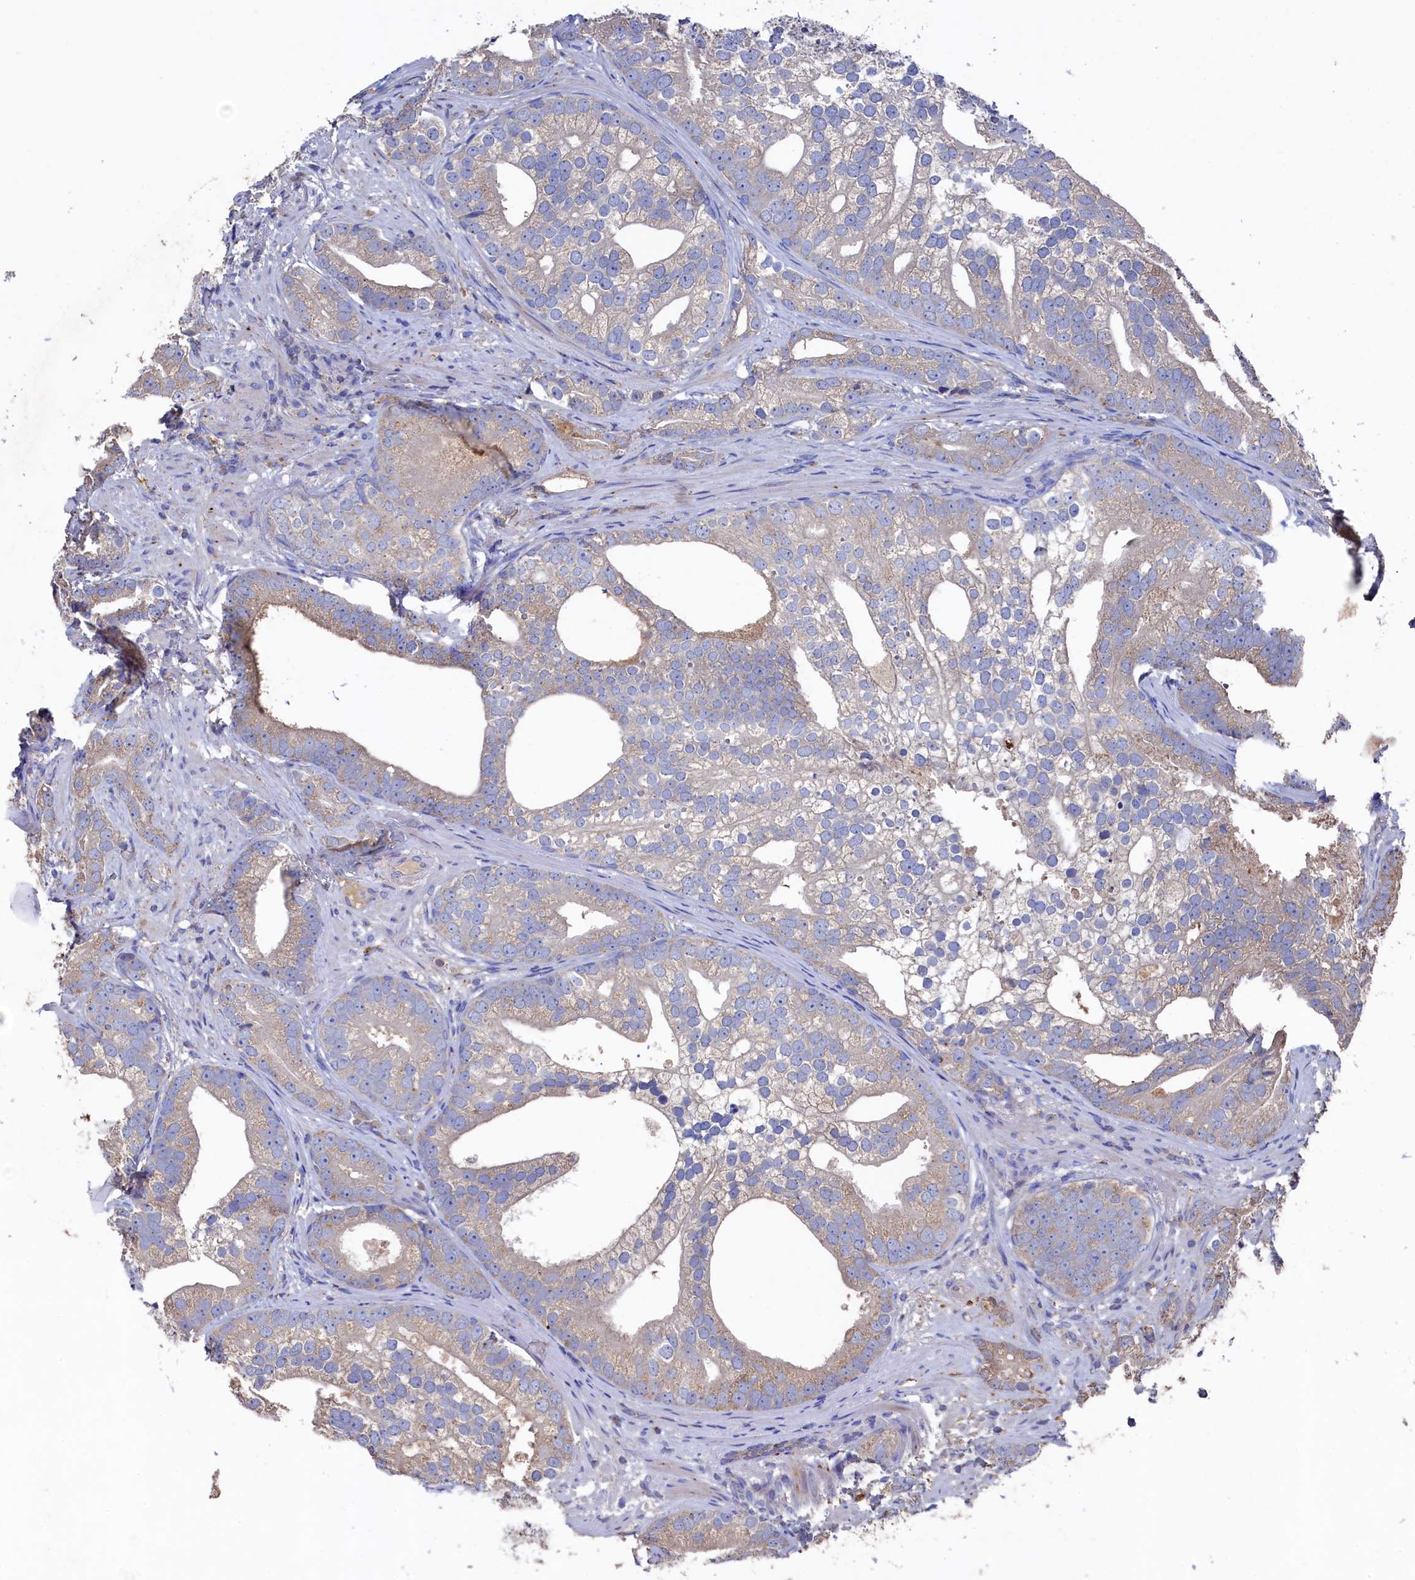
{"staining": {"intensity": "weak", "quantity": "<25%", "location": "cytoplasmic/membranous"}, "tissue": "prostate cancer", "cell_type": "Tumor cells", "image_type": "cancer", "snomed": [{"axis": "morphology", "description": "Adenocarcinoma, High grade"}, {"axis": "topography", "description": "Prostate"}], "caption": "Human prostate cancer (adenocarcinoma (high-grade)) stained for a protein using immunohistochemistry (IHC) reveals no positivity in tumor cells.", "gene": "TK2", "patient": {"sex": "male", "age": 75}}